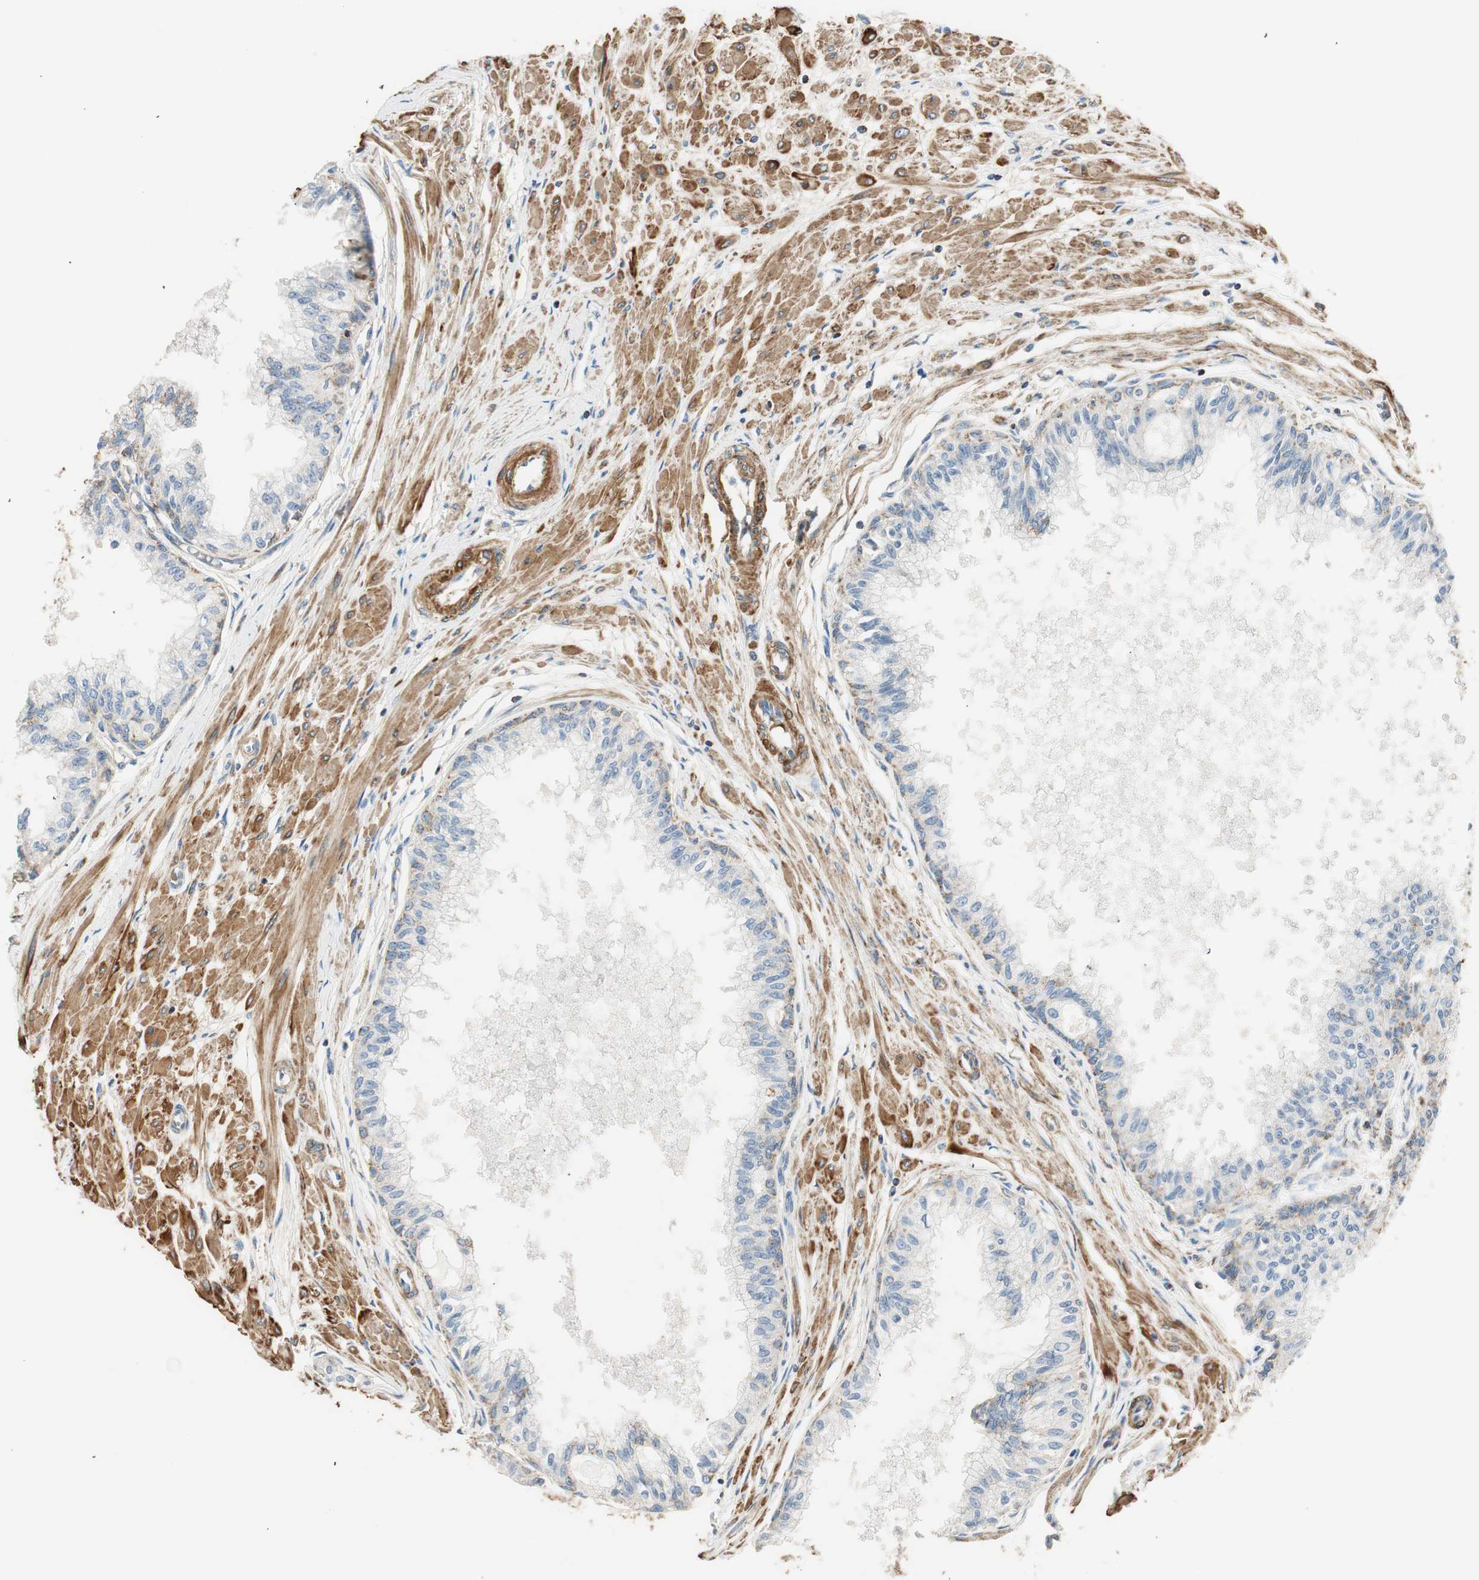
{"staining": {"intensity": "weak", "quantity": "<25%", "location": "cytoplasmic/membranous"}, "tissue": "prostate", "cell_type": "Glandular cells", "image_type": "normal", "snomed": [{"axis": "morphology", "description": "Normal tissue, NOS"}, {"axis": "topography", "description": "Prostate"}, {"axis": "topography", "description": "Seminal veicle"}], "caption": "IHC histopathology image of benign prostate: human prostate stained with DAB (3,3'-diaminobenzidine) exhibits no significant protein staining in glandular cells. (IHC, brightfield microscopy, high magnification).", "gene": "RORB", "patient": {"sex": "male", "age": 60}}